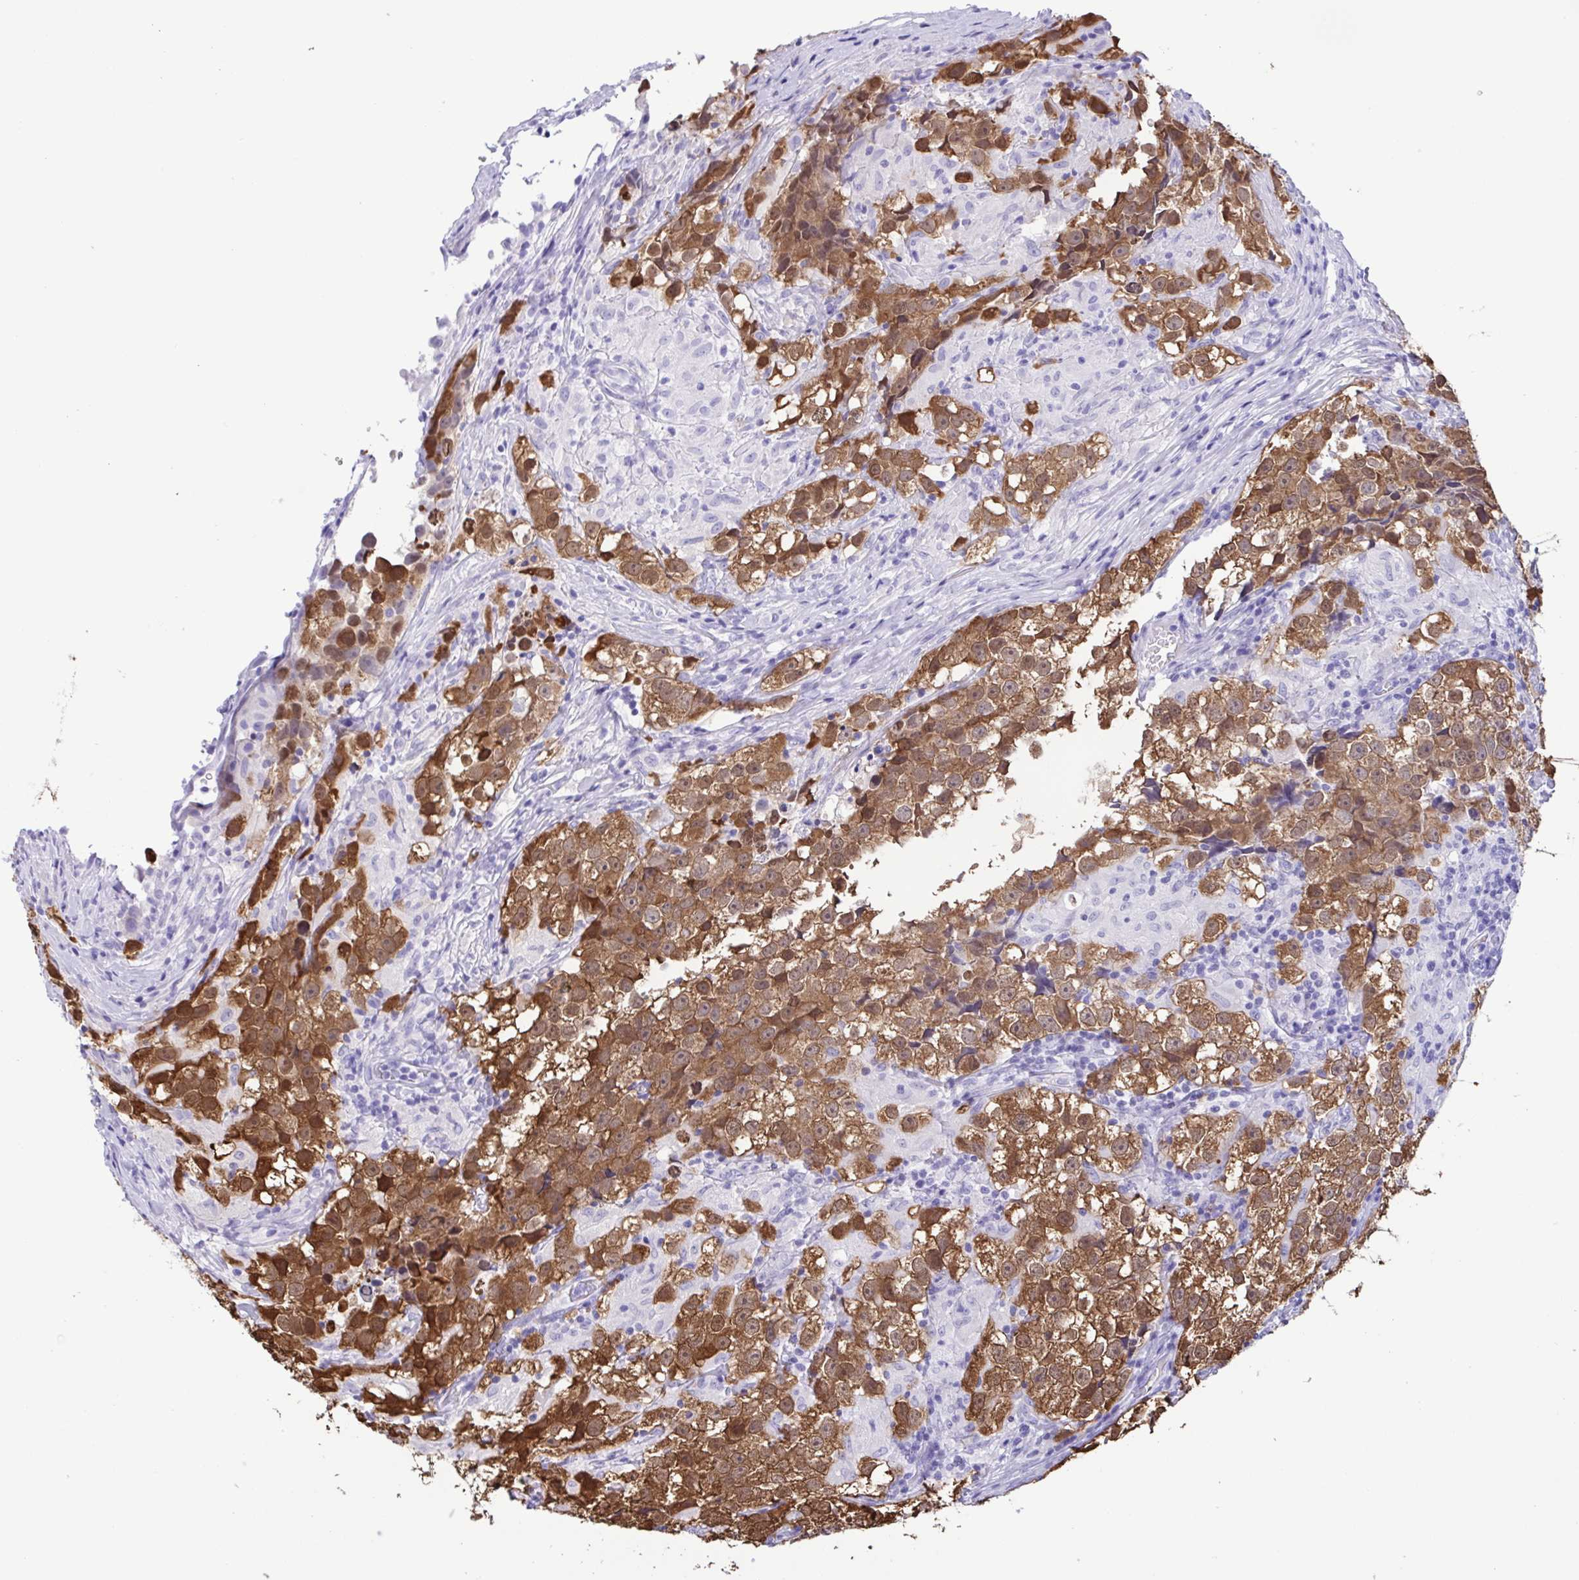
{"staining": {"intensity": "strong", "quantity": ">75%", "location": "cytoplasmic/membranous"}, "tissue": "testis cancer", "cell_type": "Tumor cells", "image_type": "cancer", "snomed": [{"axis": "morphology", "description": "Seminoma, NOS"}, {"axis": "topography", "description": "Testis"}], "caption": "There is high levels of strong cytoplasmic/membranous positivity in tumor cells of testis cancer (seminoma), as demonstrated by immunohistochemical staining (brown color).", "gene": "TSPY2", "patient": {"sex": "male", "age": 46}}